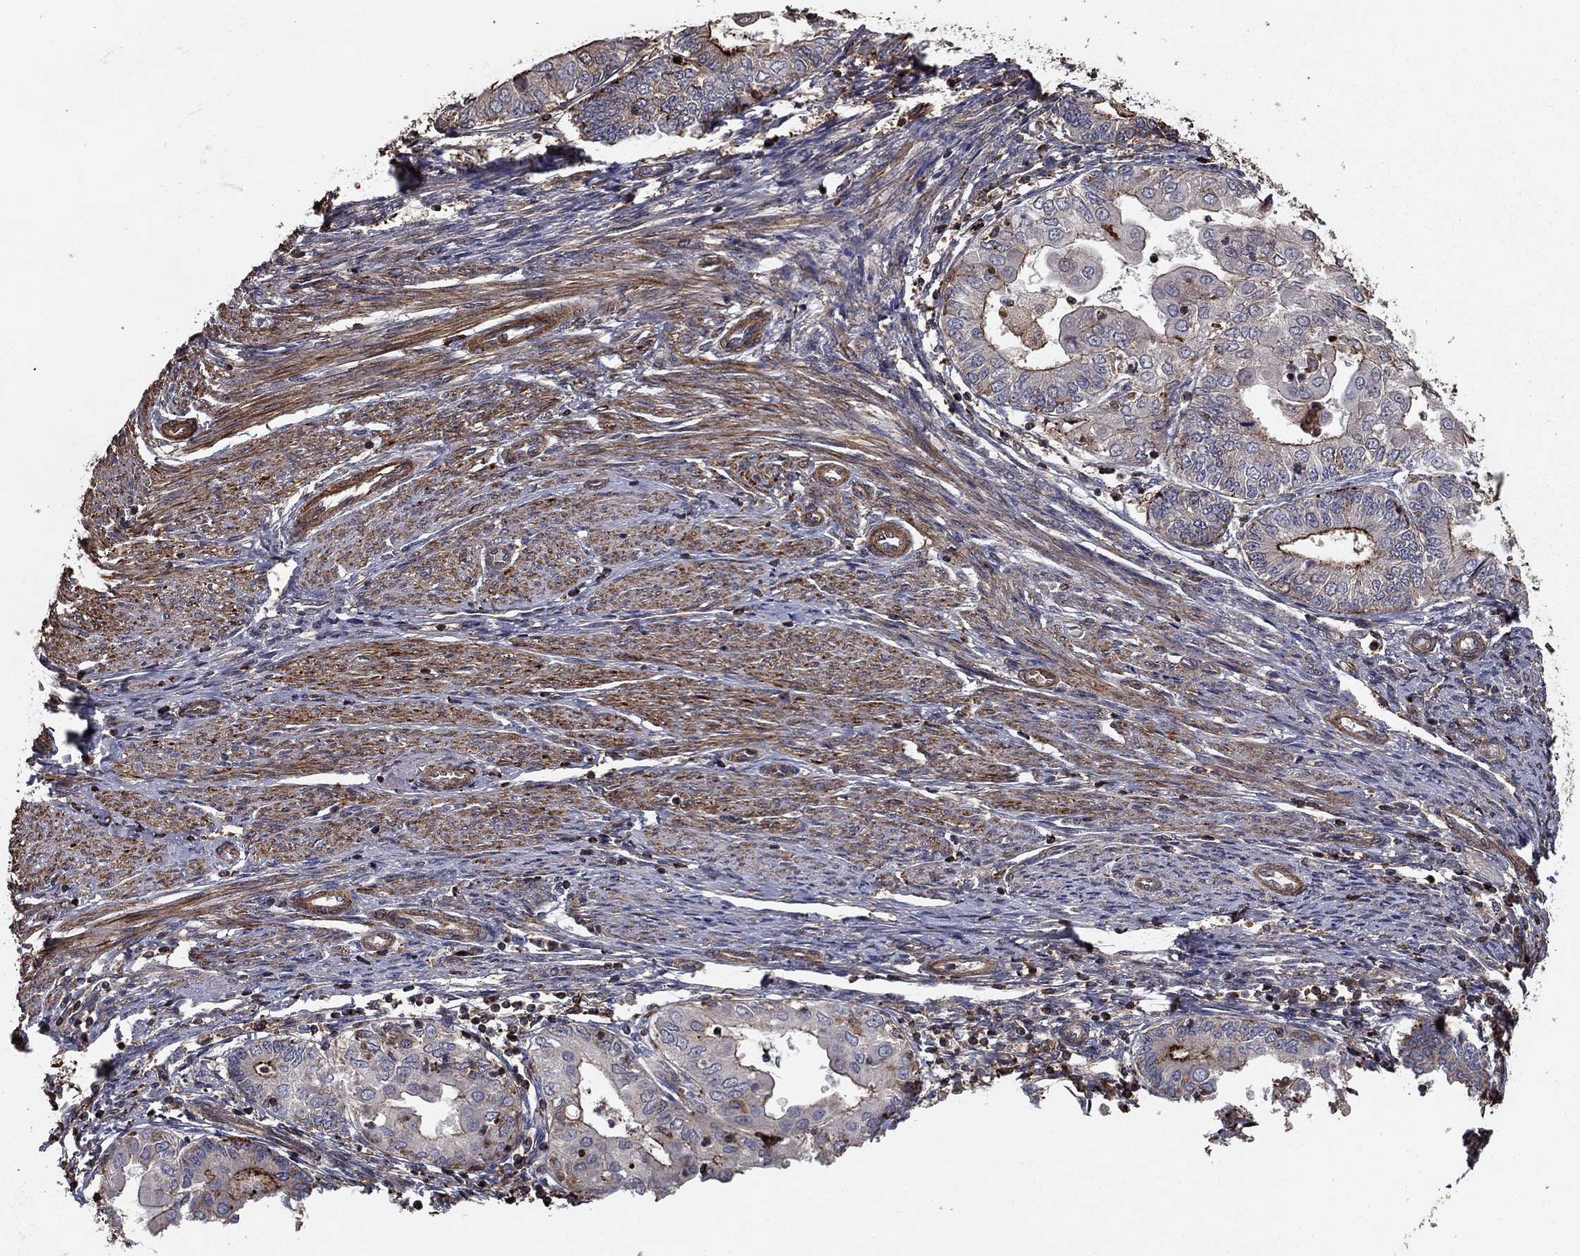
{"staining": {"intensity": "moderate", "quantity": "<25%", "location": "cytoplasmic/membranous"}, "tissue": "endometrial cancer", "cell_type": "Tumor cells", "image_type": "cancer", "snomed": [{"axis": "morphology", "description": "Adenocarcinoma, NOS"}, {"axis": "topography", "description": "Endometrium"}], "caption": "Immunohistochemistry staining of endometrial cancer (adenocarcinoma), which shows low levels of moderate cytoplasmic/membranous staining in approximately <25% of tumor cells indicating moderate cytoplasmic/membranous protein positivity. The staining was performed using DAB (3,3'-diaminobenzidine) (brown) for protein detection and nuclei were counterstained in hematoxylin (blue).", "gene": "HABP4", "patient": {"sex": "female", "age": 68}}